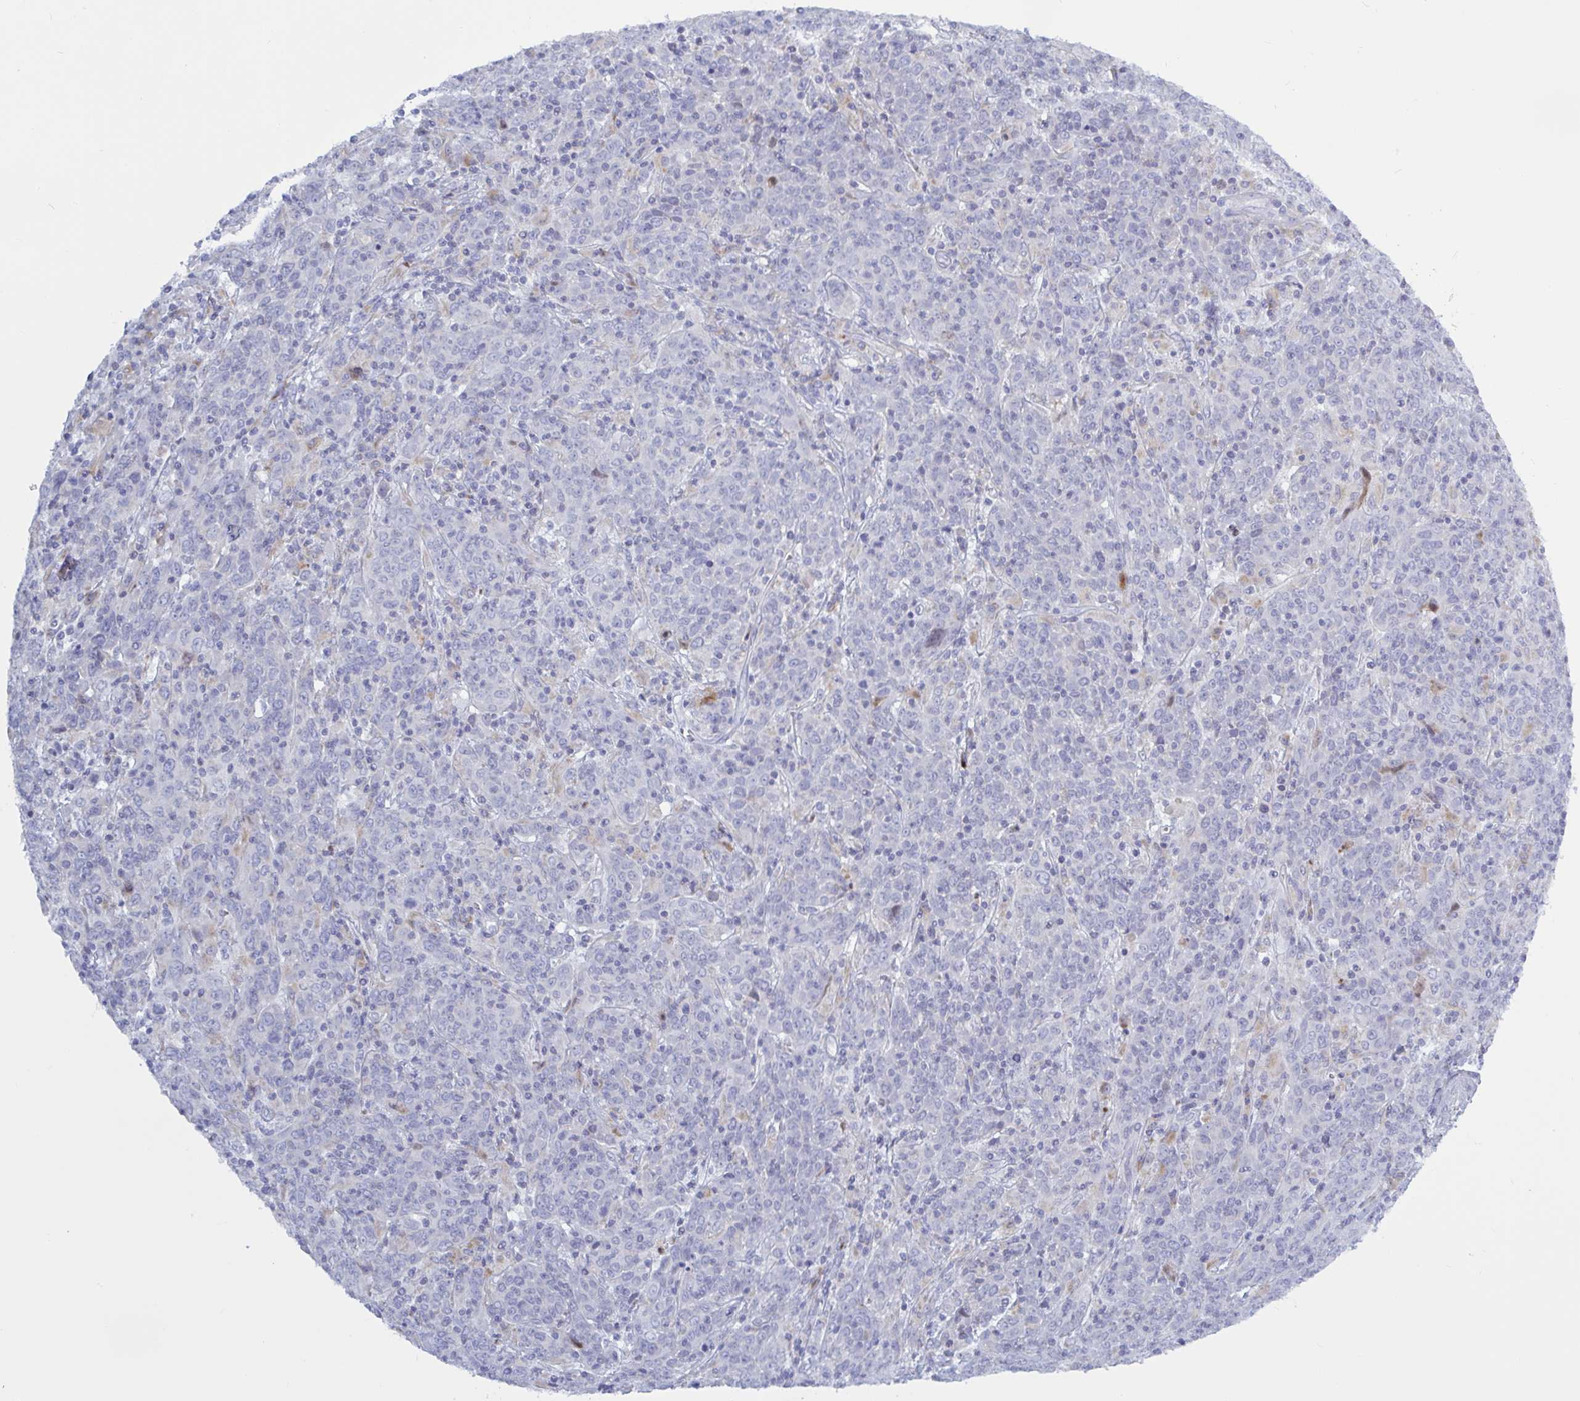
{"staining": {"intensity": "negative", "quantity": "none", "location": "none"}, "tissue": "cervical cancer", "cell_type": "Tumor cells", "image_type": "cancer", "snomed": [{"axis": "morphology", "description": "Squamous cell carcinoma, NOS"}, {"axis": "topography", "description": "Cervix"}], "caption": "An image of human cervical cancer (squamous cell carcinoma) is negative for staining in tumor cells.", "gene": "ATG9A", "patient": {"sex": "female", "age": 67}}